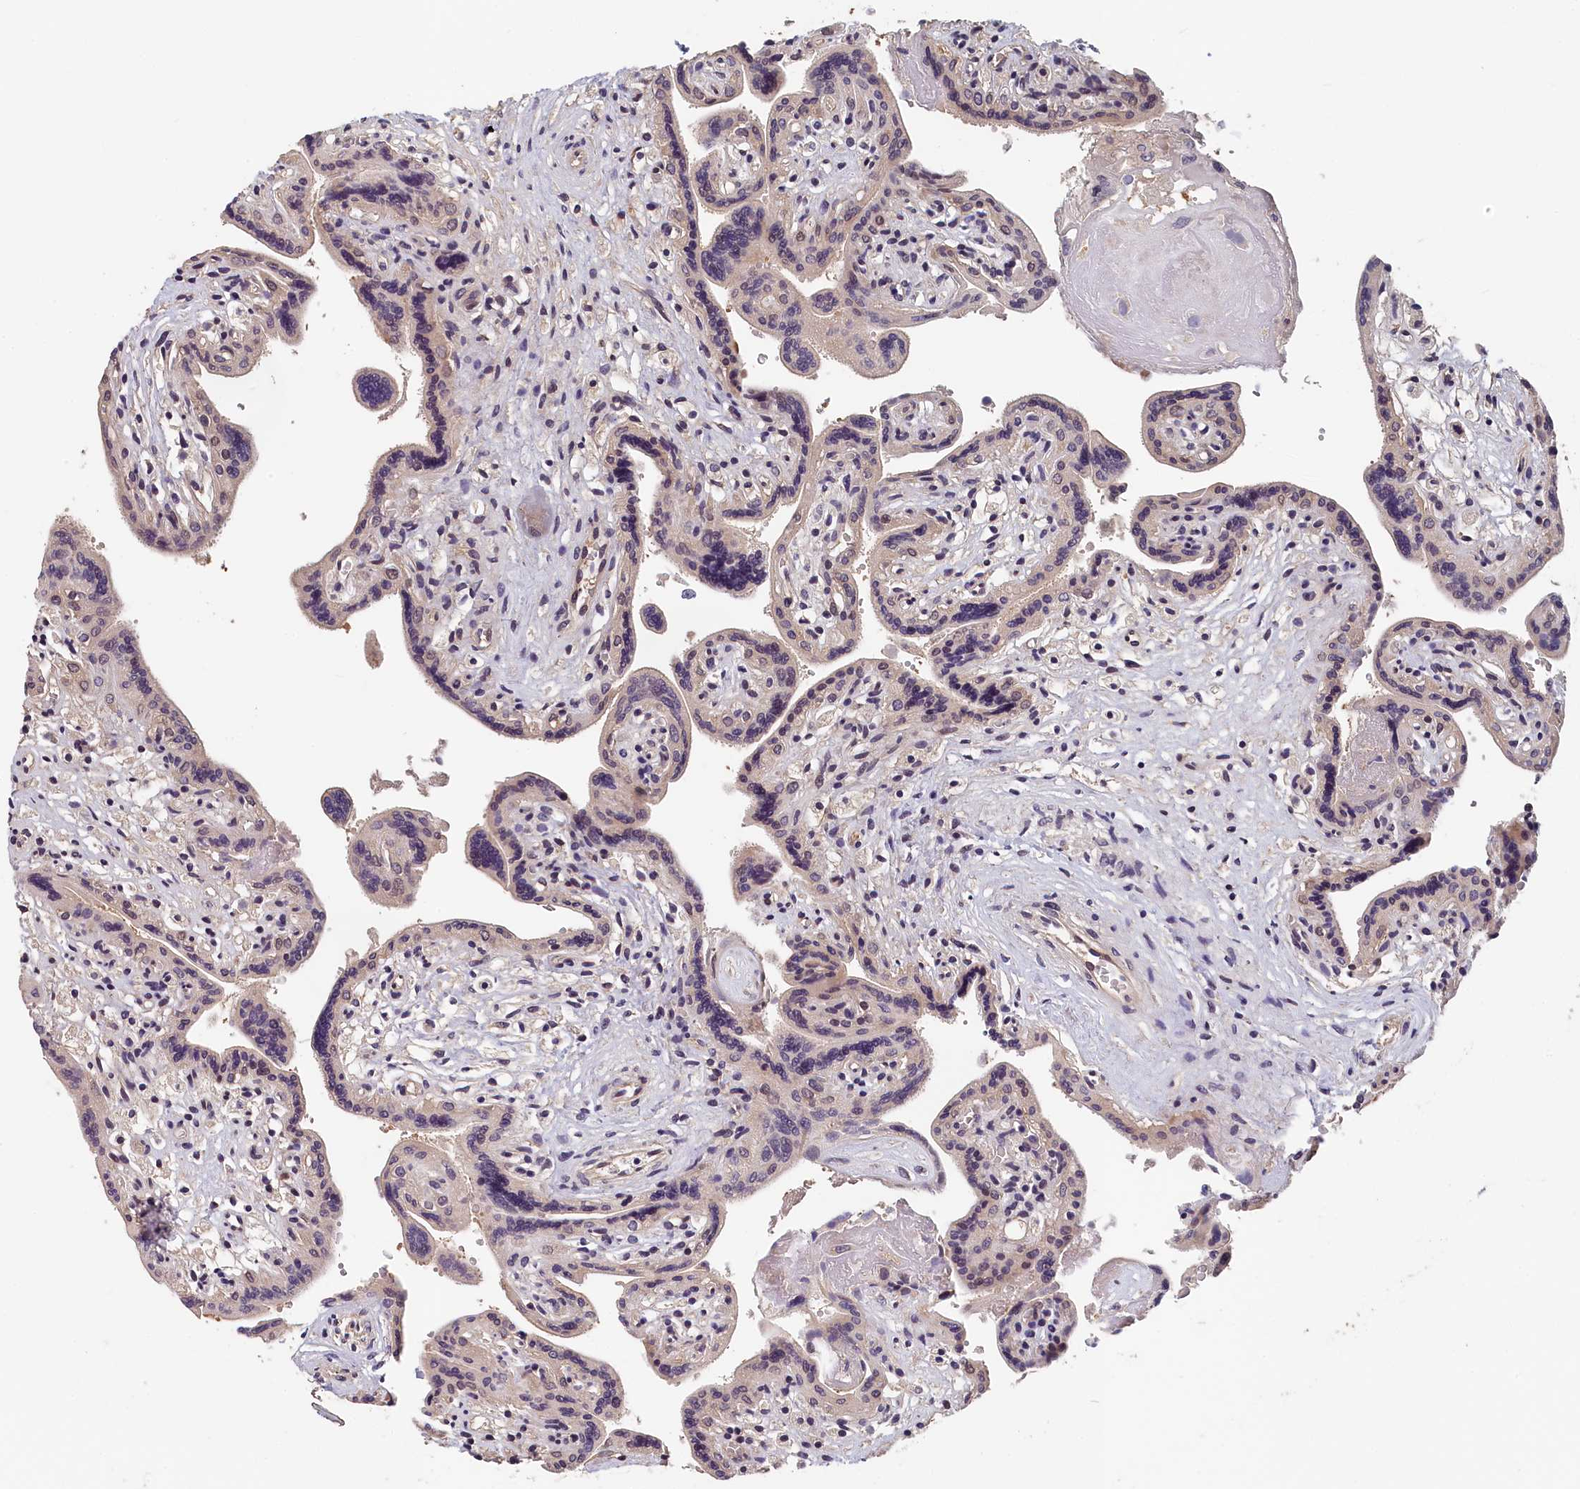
{"staining": {"intensity": "moderate", "quantity": "<25%", "location": "nuclear"}, "tissue": "placenta", "cell_type": "Trophoblastic cells", "image_type": "normal", "snomed": [{"axis": "morphology", "description": "Normal tissue, NOS"}, {"axis": "topography", "description": "Placenta"}], "caption": "Immunohistochemistry (IHC) staining of unremarkable placenta, which reveals low levels of moderate nuclear staining in approximately <25% of trophoblastic cells indicating moderate nuclear protein staining. The staining was performed using DAB (brown) for protein detection and nuclei were counterstained in hematoxylin (blue).", "gene": "TMEM116", "patient": {"sex": "female", "age": 37}}